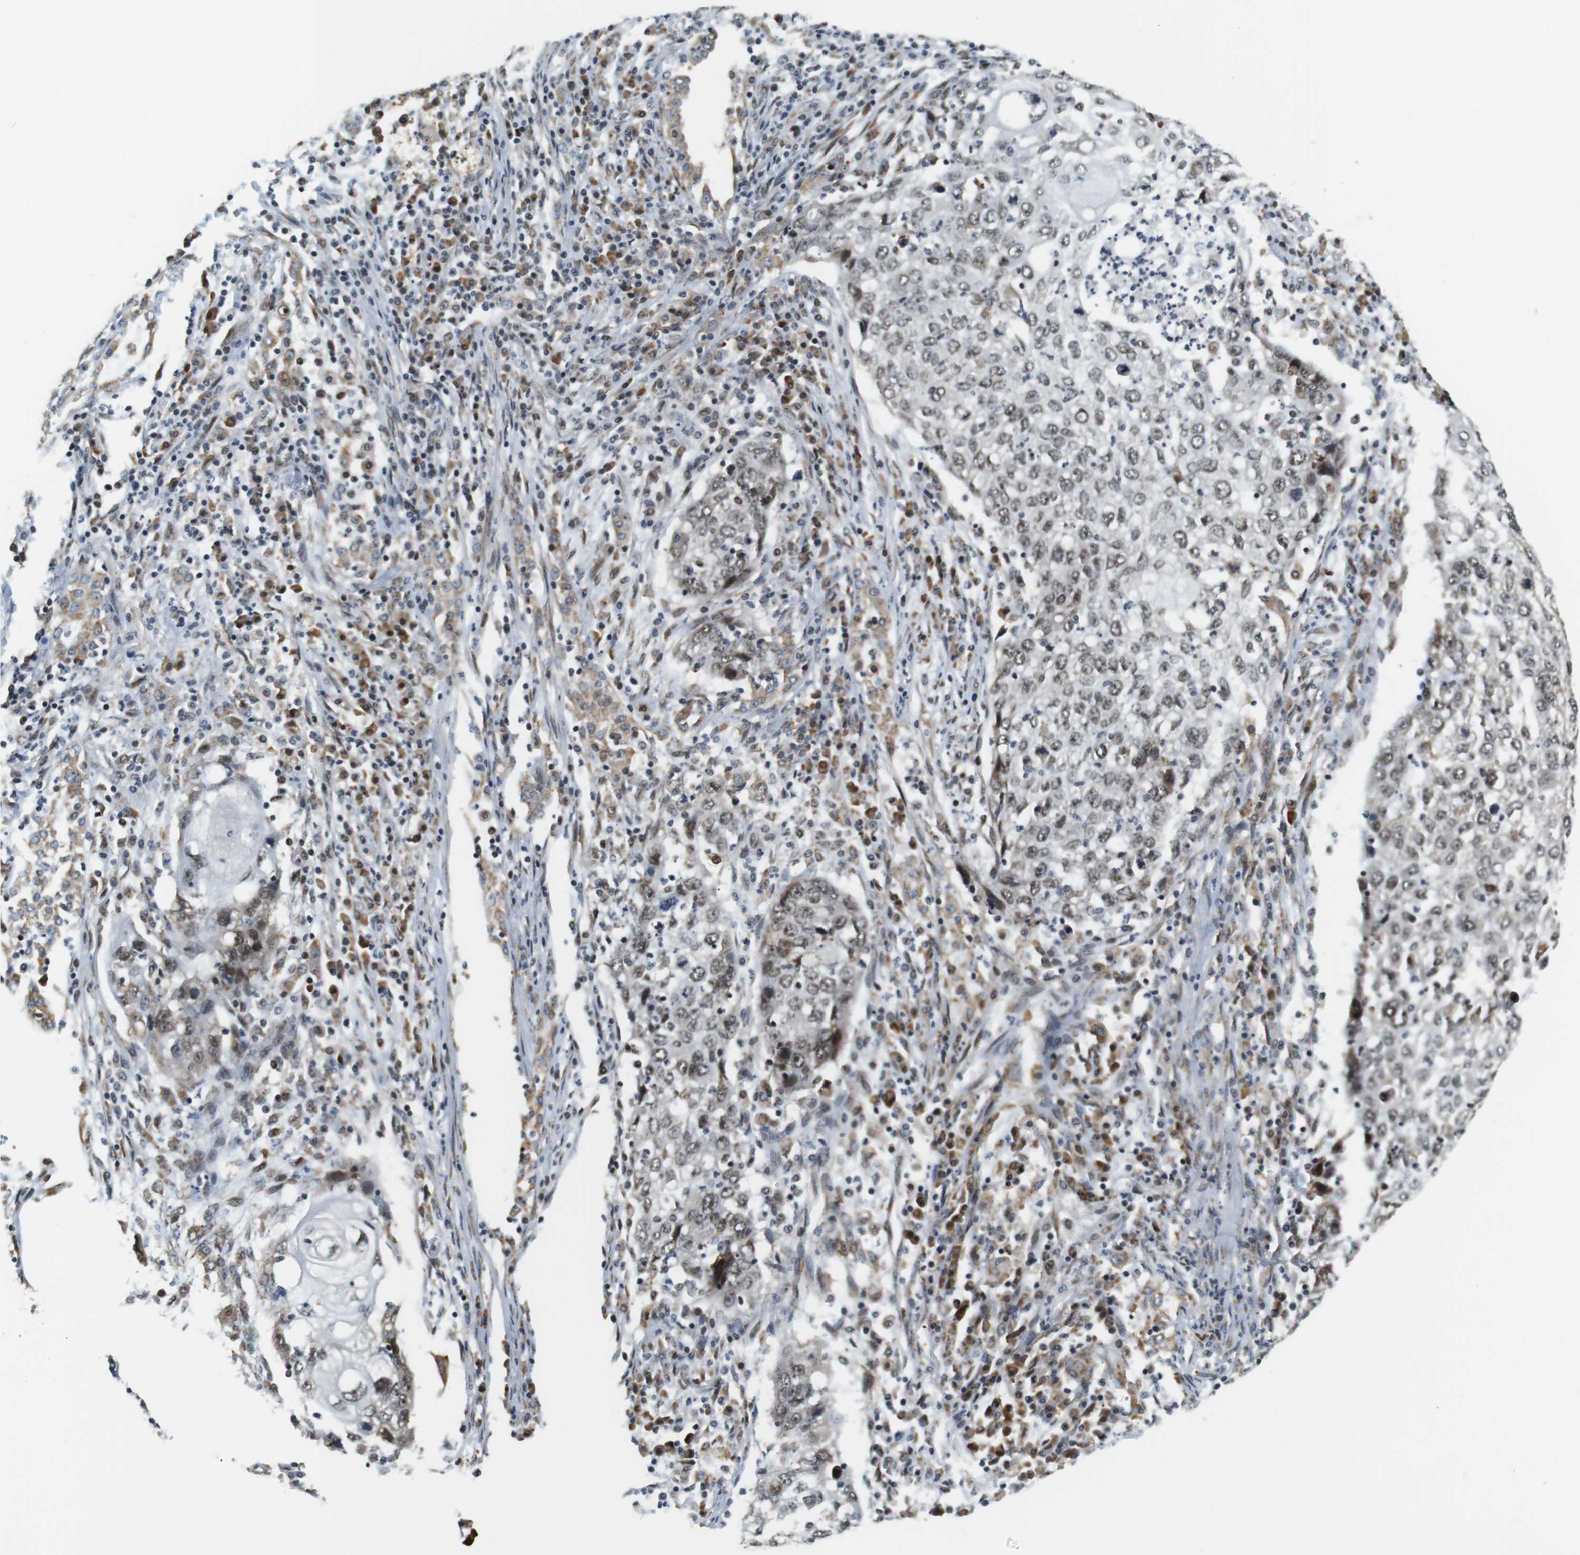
{"staining": {"intensity": "weak", "quantity": "25%-75%", "location": "nuclear"}, "tissue": "lung cancer", "cell_type": "Tumor cells", "image_type": "cancer", "snomed": [{"axis": "morphology", "description": "Squamous cell carcinoma, NOS"}, {"axis": "topography", "description": "Lung"}], "caption": "Tumor cells exhibit weak nuclear expression in approximately 25%-75% of cells in lung cancer.", "gene": "RNF38", "patient": {"sex": "female", "age": 63}}